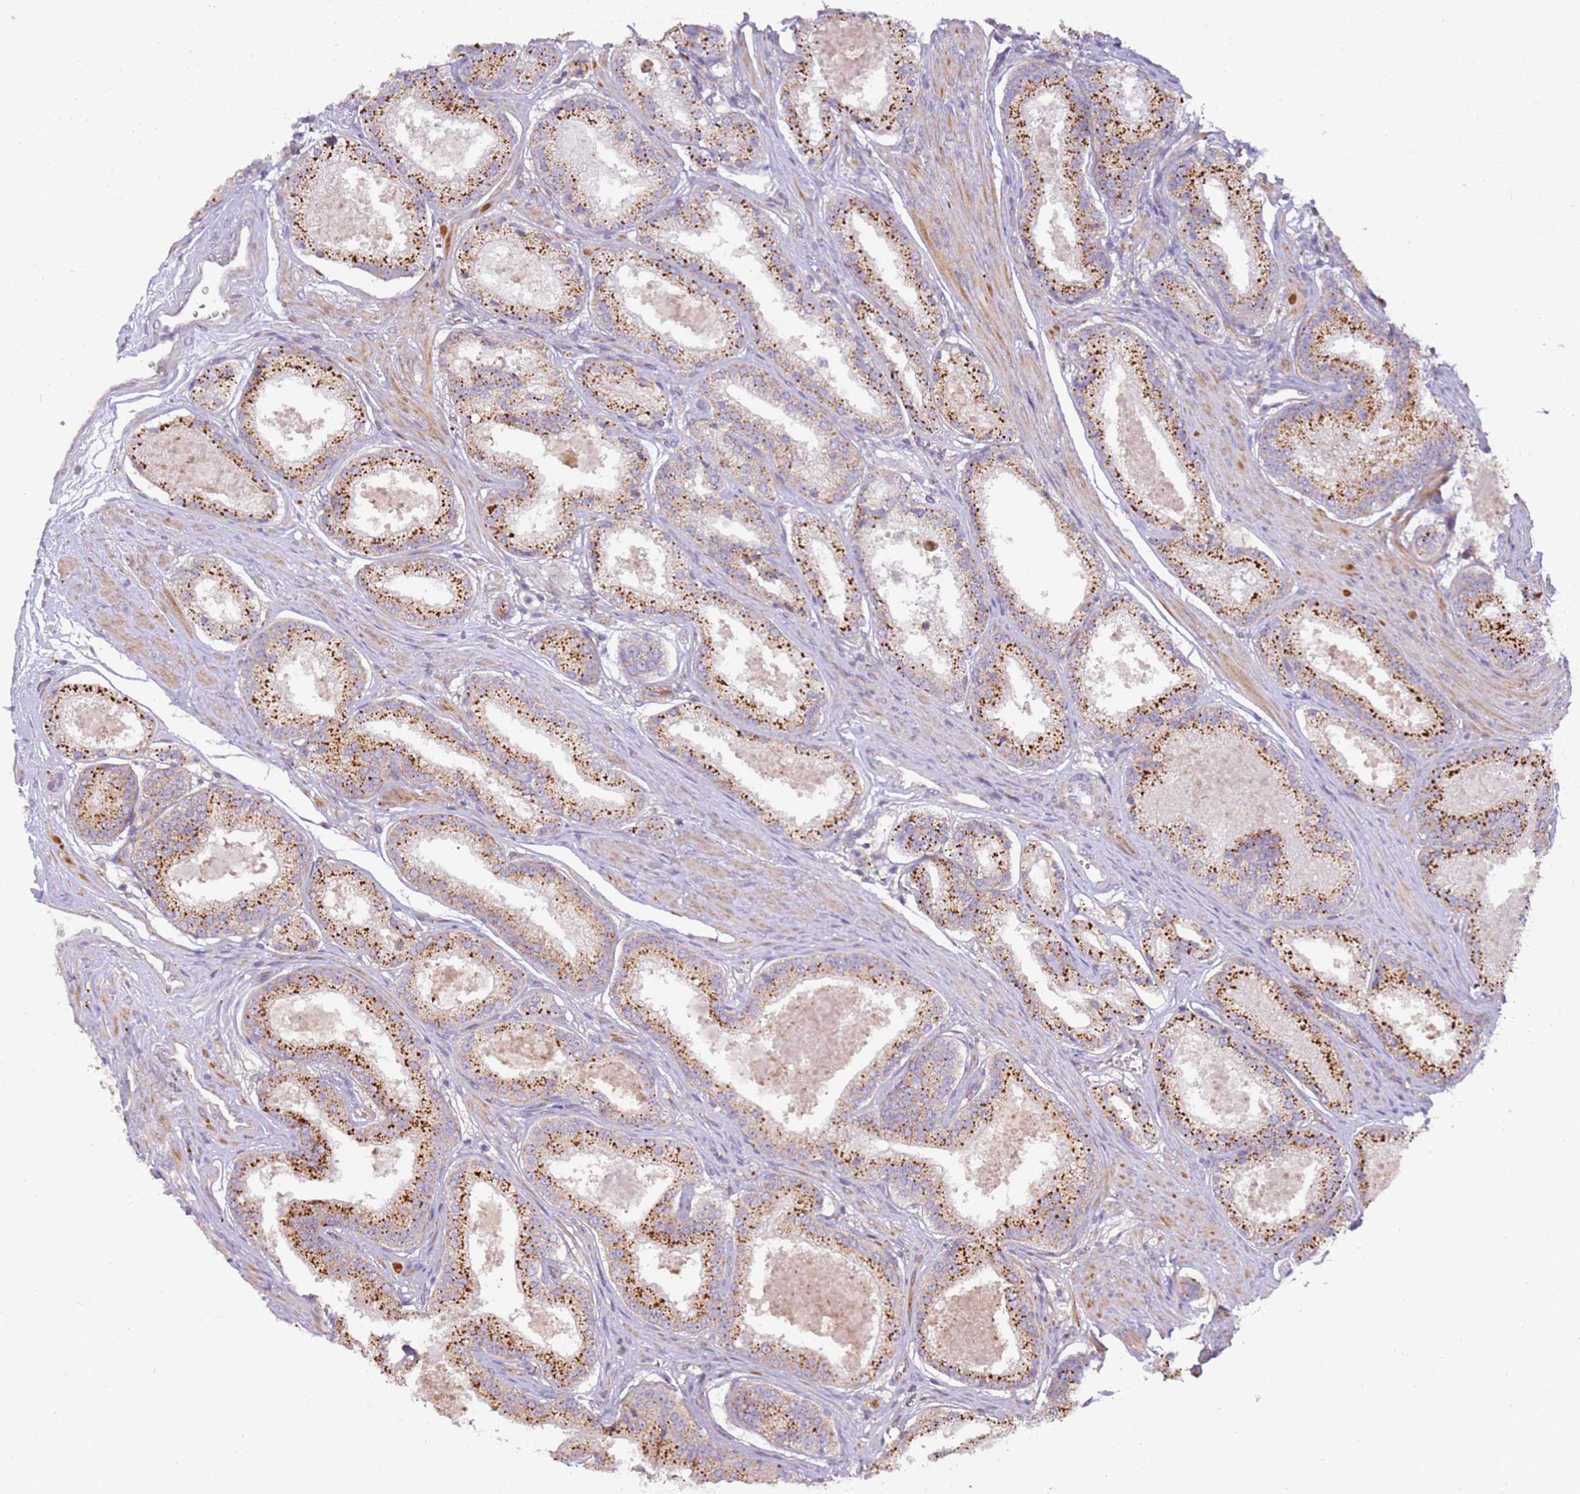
{"staining": {"intensity": "strong", "quantity": ">75%", "location": "cytoplasmic/membranous"}, "tissue": "prostate cancer", "cell_type": "Tumor cells", "image_type": "cancer", "snomed": [{"axis": "morphology", "description": "Adenocarcinoma, Low grade"}, {"axis": "topography", "description": "Prostate"}], "caption": "About >75% of tumor cells in human prostate cancer (adenocarcinoma (low-grade)) demonstrate strong cytoplasmic/membranous protein staining as visualized by brown immunohistochemical staining.", "gene": "GRAP", "patient": {"sex": "male", "age": 59}}